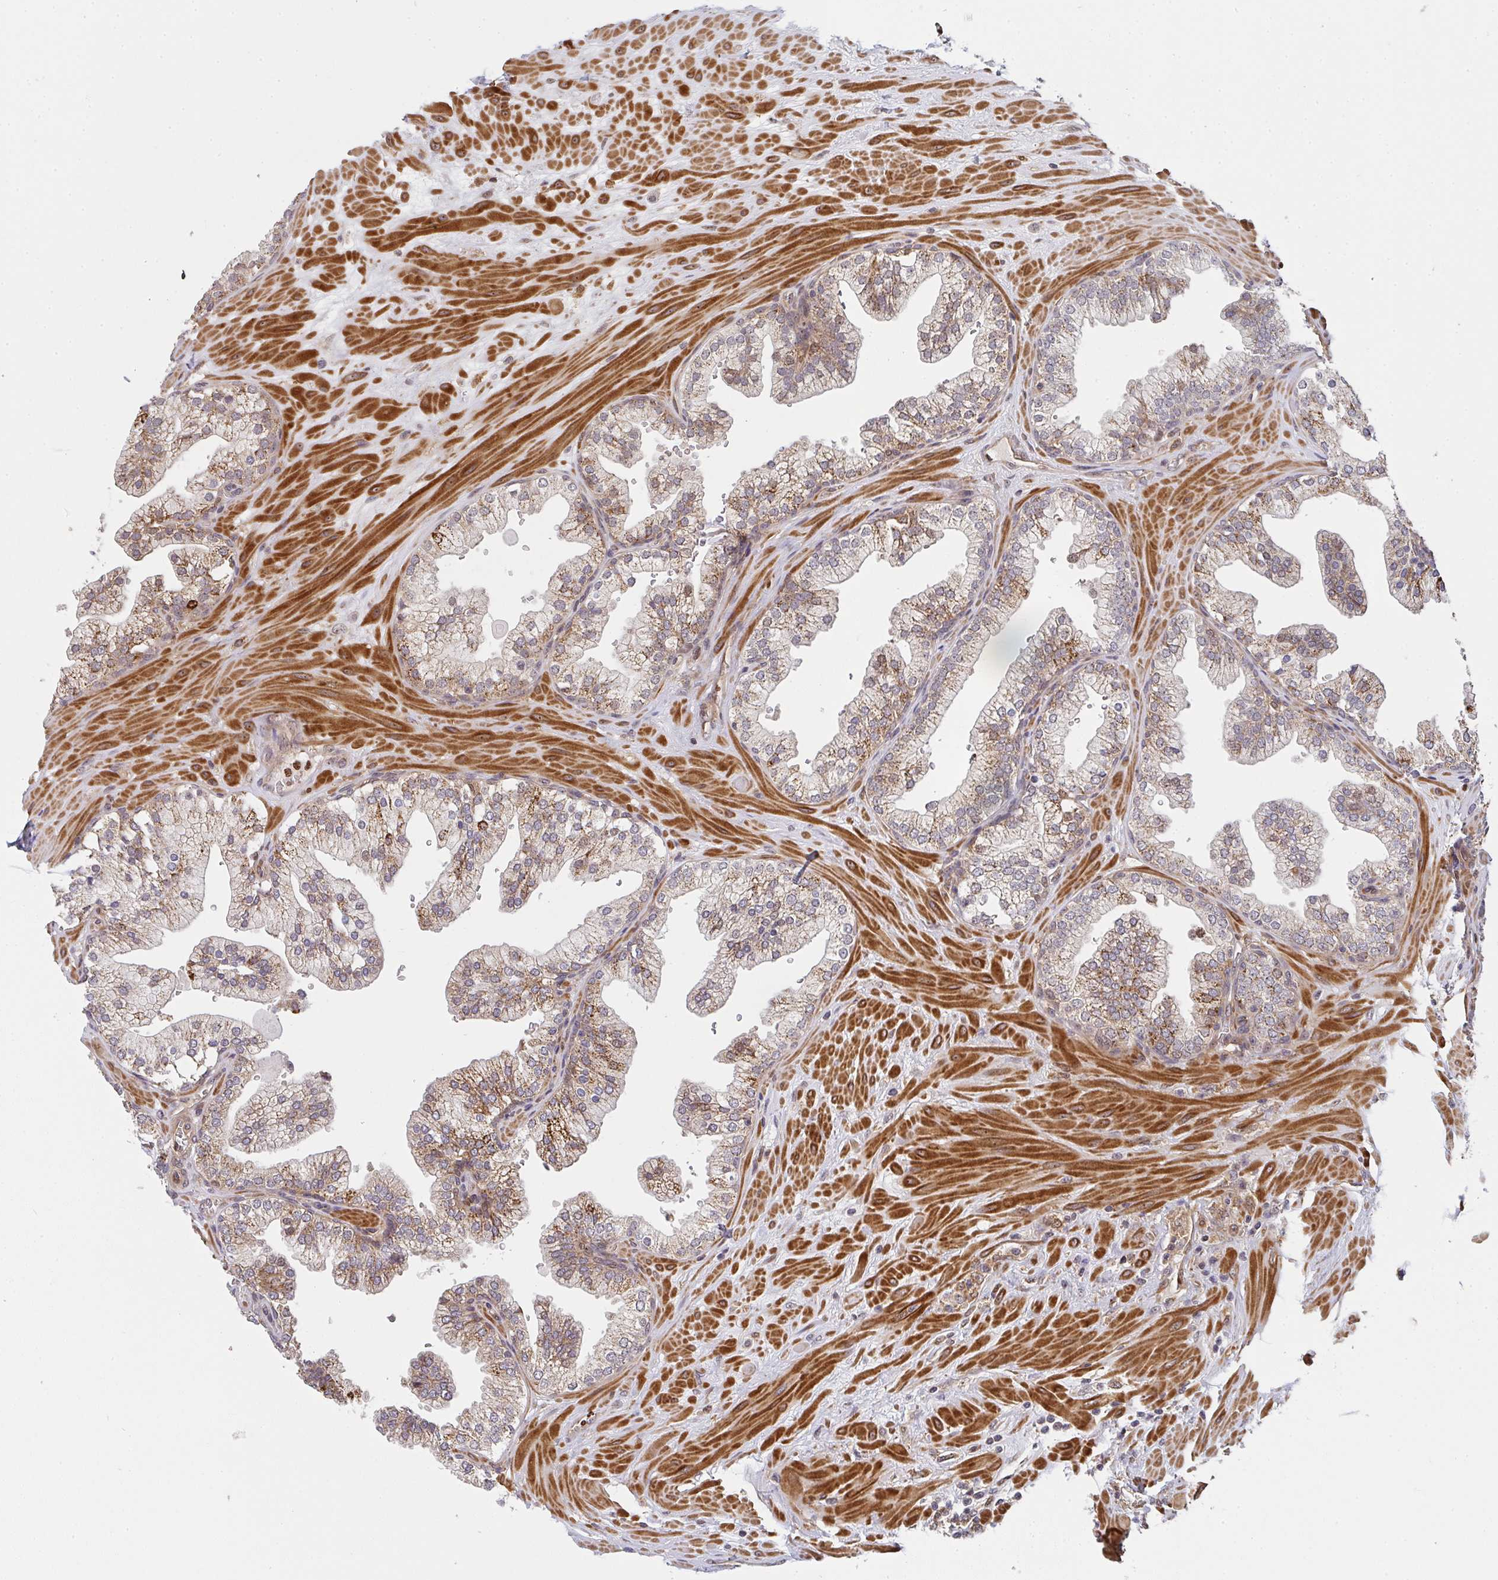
{"staining": {"intensity": "moderate", "quantity": "25%-75%", "location": "cytoplasmic/membranous"}, "tissue": "prostate", "cell_type": "Glandular cells", "image_type": "normal", "snomed": [{"axis": "morphology", "description": "Normal tissue, NOS"}, {"axis": "topography", "description": "Prostate"}, {"axis": "topography", "description": "Peripheral nerve tissue"}], "caption": "Approximately 25%-75% of glandular cells in normal human prostate show moderate cytoplasmic/membranous protein positivity as visualized by brown immunohistochemical staining.", "gene": "SIMC1", "patient": {"sex": "male", "age": 61}}